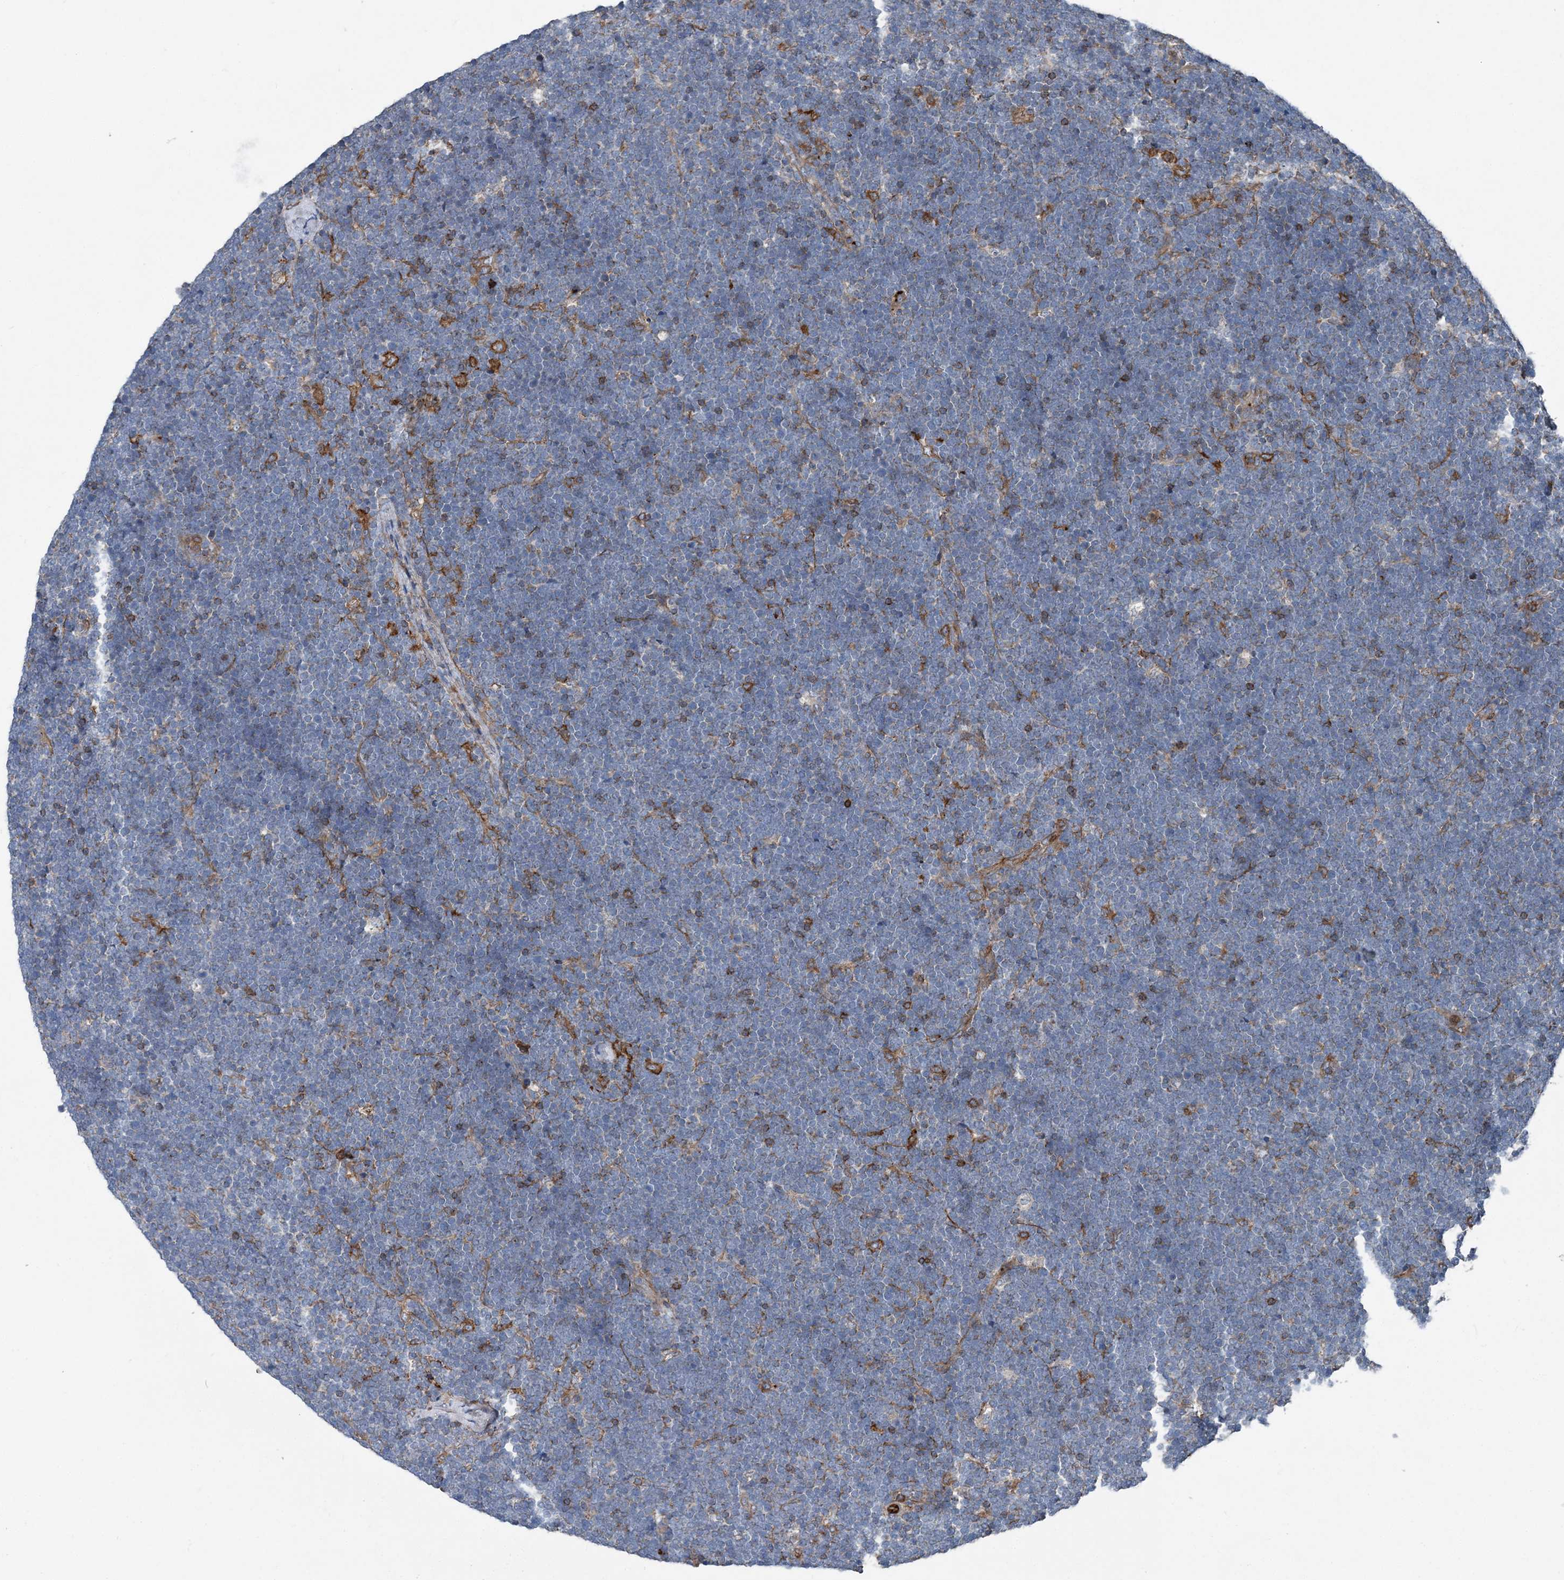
{"staining": {"intensity": "negative", "quantity": "none", "location": "none"}, "tissue": "lymphoma", "cell_type": "Tumor cells", "image_type": "cancer", "snomed": [{"axis": "morphology", "description": "Malignant lymphoma, non-Hodgkin's type, High grade"}, {"axis": "topography", "description": "Lymph node"}], "caption": "An IHC image of malignant lymphoma, non-Hodgkin's type (high-grade) is shown. There is no staining in tumor cells of malignant lymphoma, non-Hodgkin's type (high-grade). (Immunohistochemistry, brightfield microscopy, high magnification).", "gene": "DGUOK", "patient": {"sex": "male", "age": 13}}